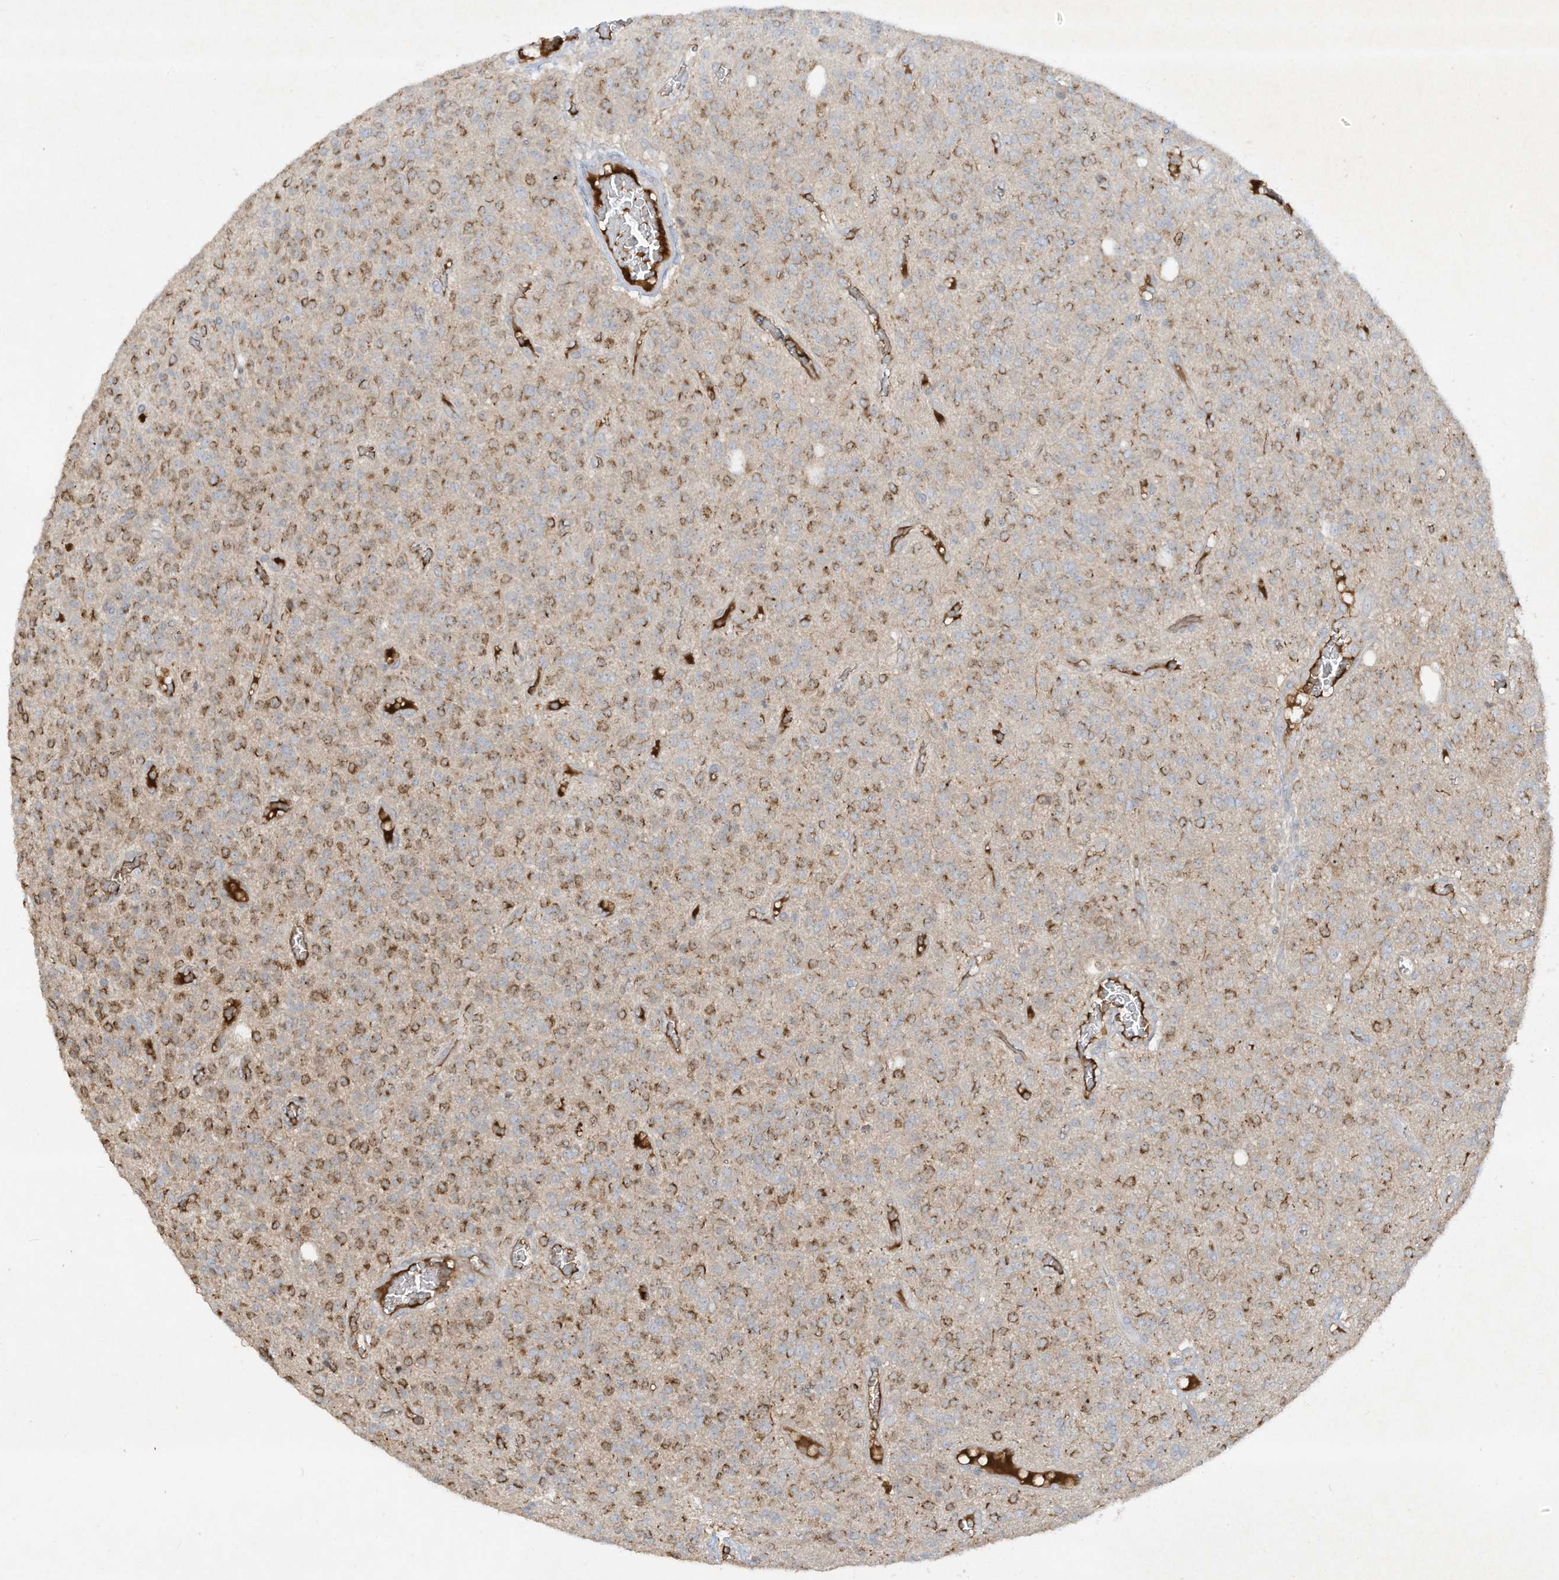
{"staining": {"intensity": "moderate", "quantity": "25%-75%", "location": "cytoplasmic/membranous"}, "tissue": "glioma", "cell_type": "Tumor cells", "image_type": "cancer", "snomed": [{"axis": "morphology", "description": "Glioma, malignant, High grade"}, {"axis": "topography", "description": "Brain"}], "caption": "The histopathology image displays immunohistochemical staining of high-grade glioma (malignant). There is moderate cytoplasmic/membranous positivity is identified in about 25%-75% of tumor cells. (DAB IHC with brightfield microscopy, high magnification).", "gene": "FETUB", "patient": {"sex": "male", "age": 34}}